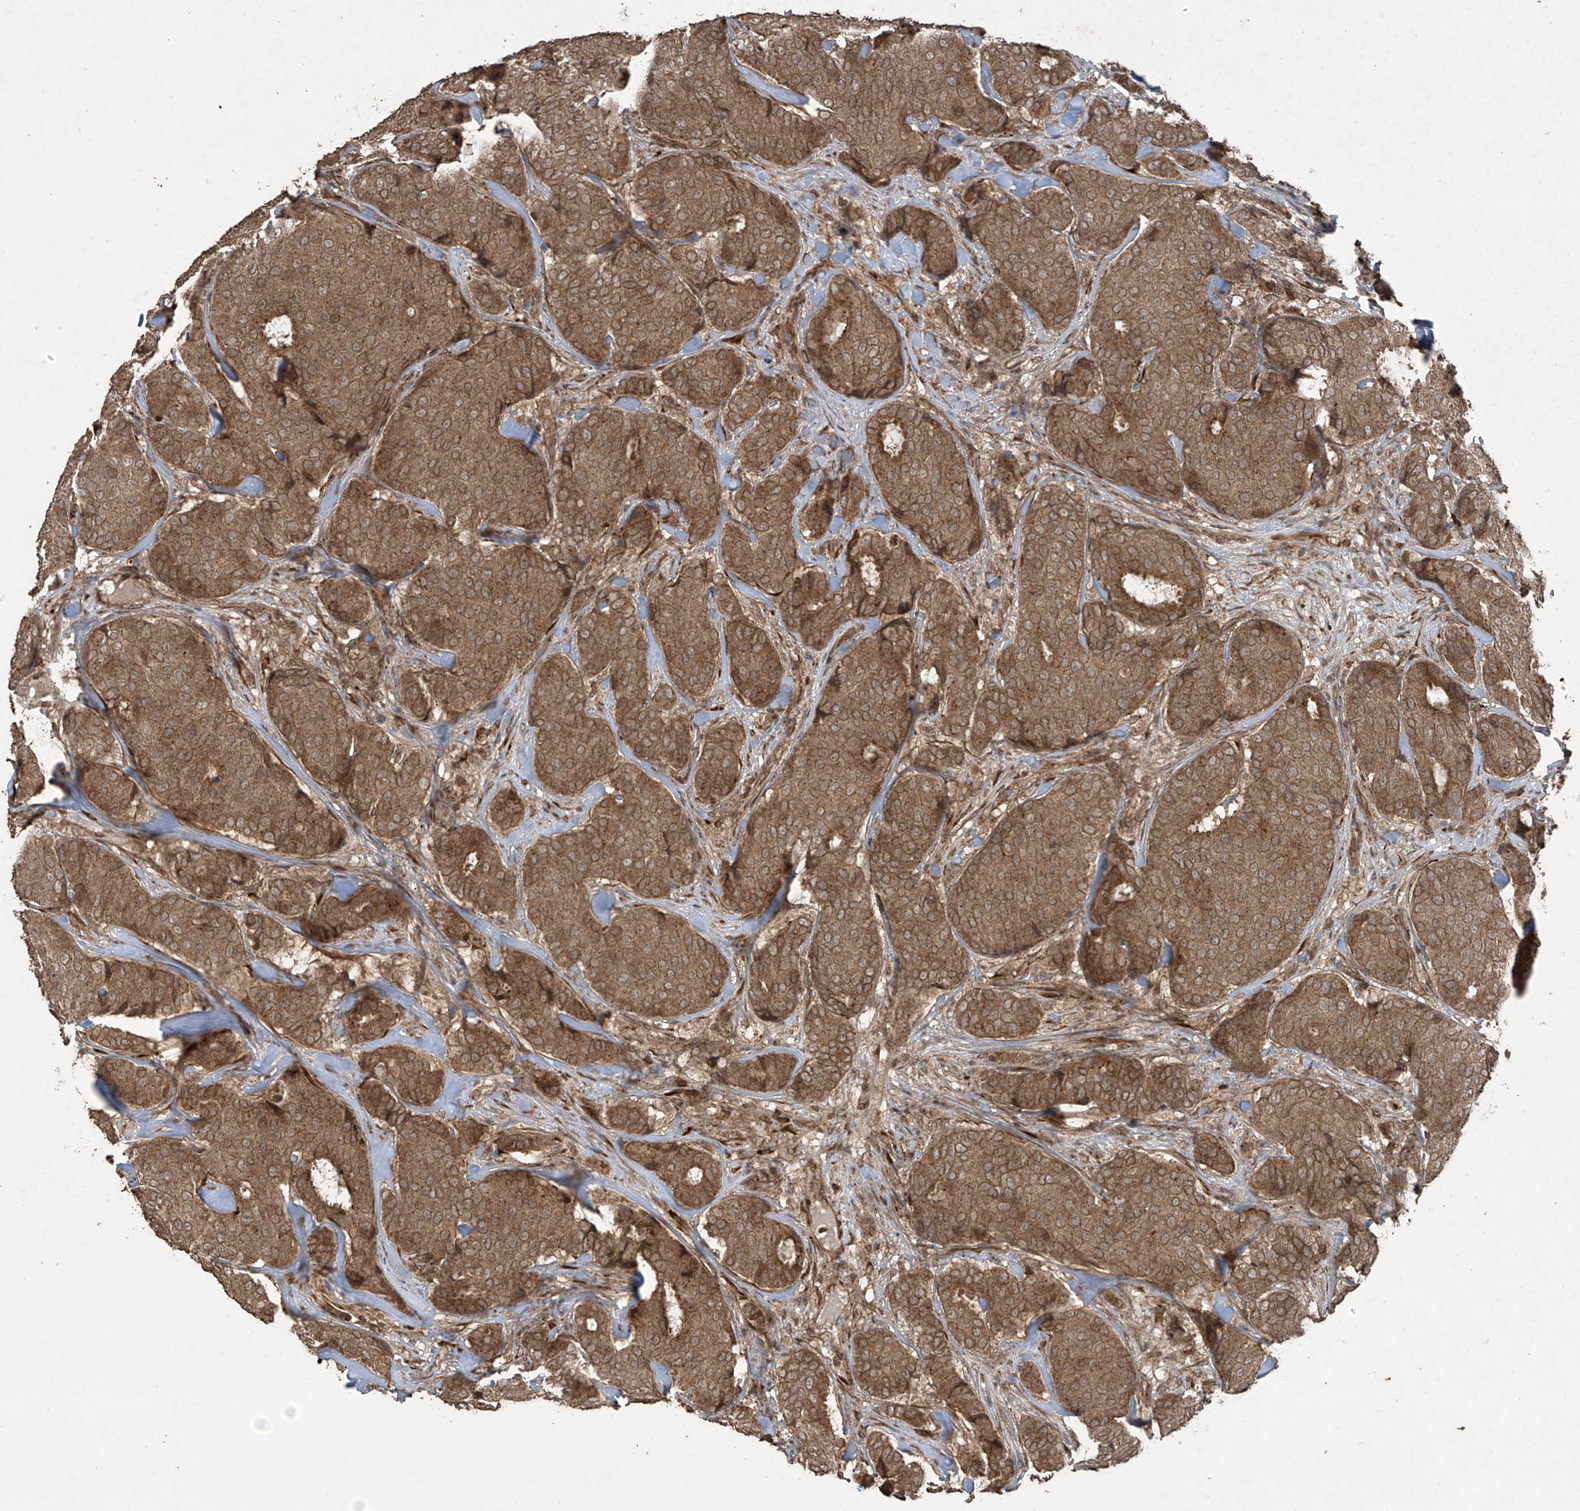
{"staining": {"intensity": "strong", "quantity": ">75%", "location": "cytoplasmic/membranous"}, "tissue": "breast cancer", "cell_type": "Tumor cells", "image_type": "cancer", "snomed": [{"axis": "morphology", "description": "Duct carcinoma"}, {"axis": "topography", "description": "Breast"}], "caption": "Protein analysis of breast invasive ductal carcinoma tissue demonstrates strong cytoplasmic/membranous positivity in approximately >75% of tumor cells. The protein is shown in brown color, while the nuclei are stained blue.", "gene": "PGPEP1", "patient": {"sex": "female", "age": 75}}